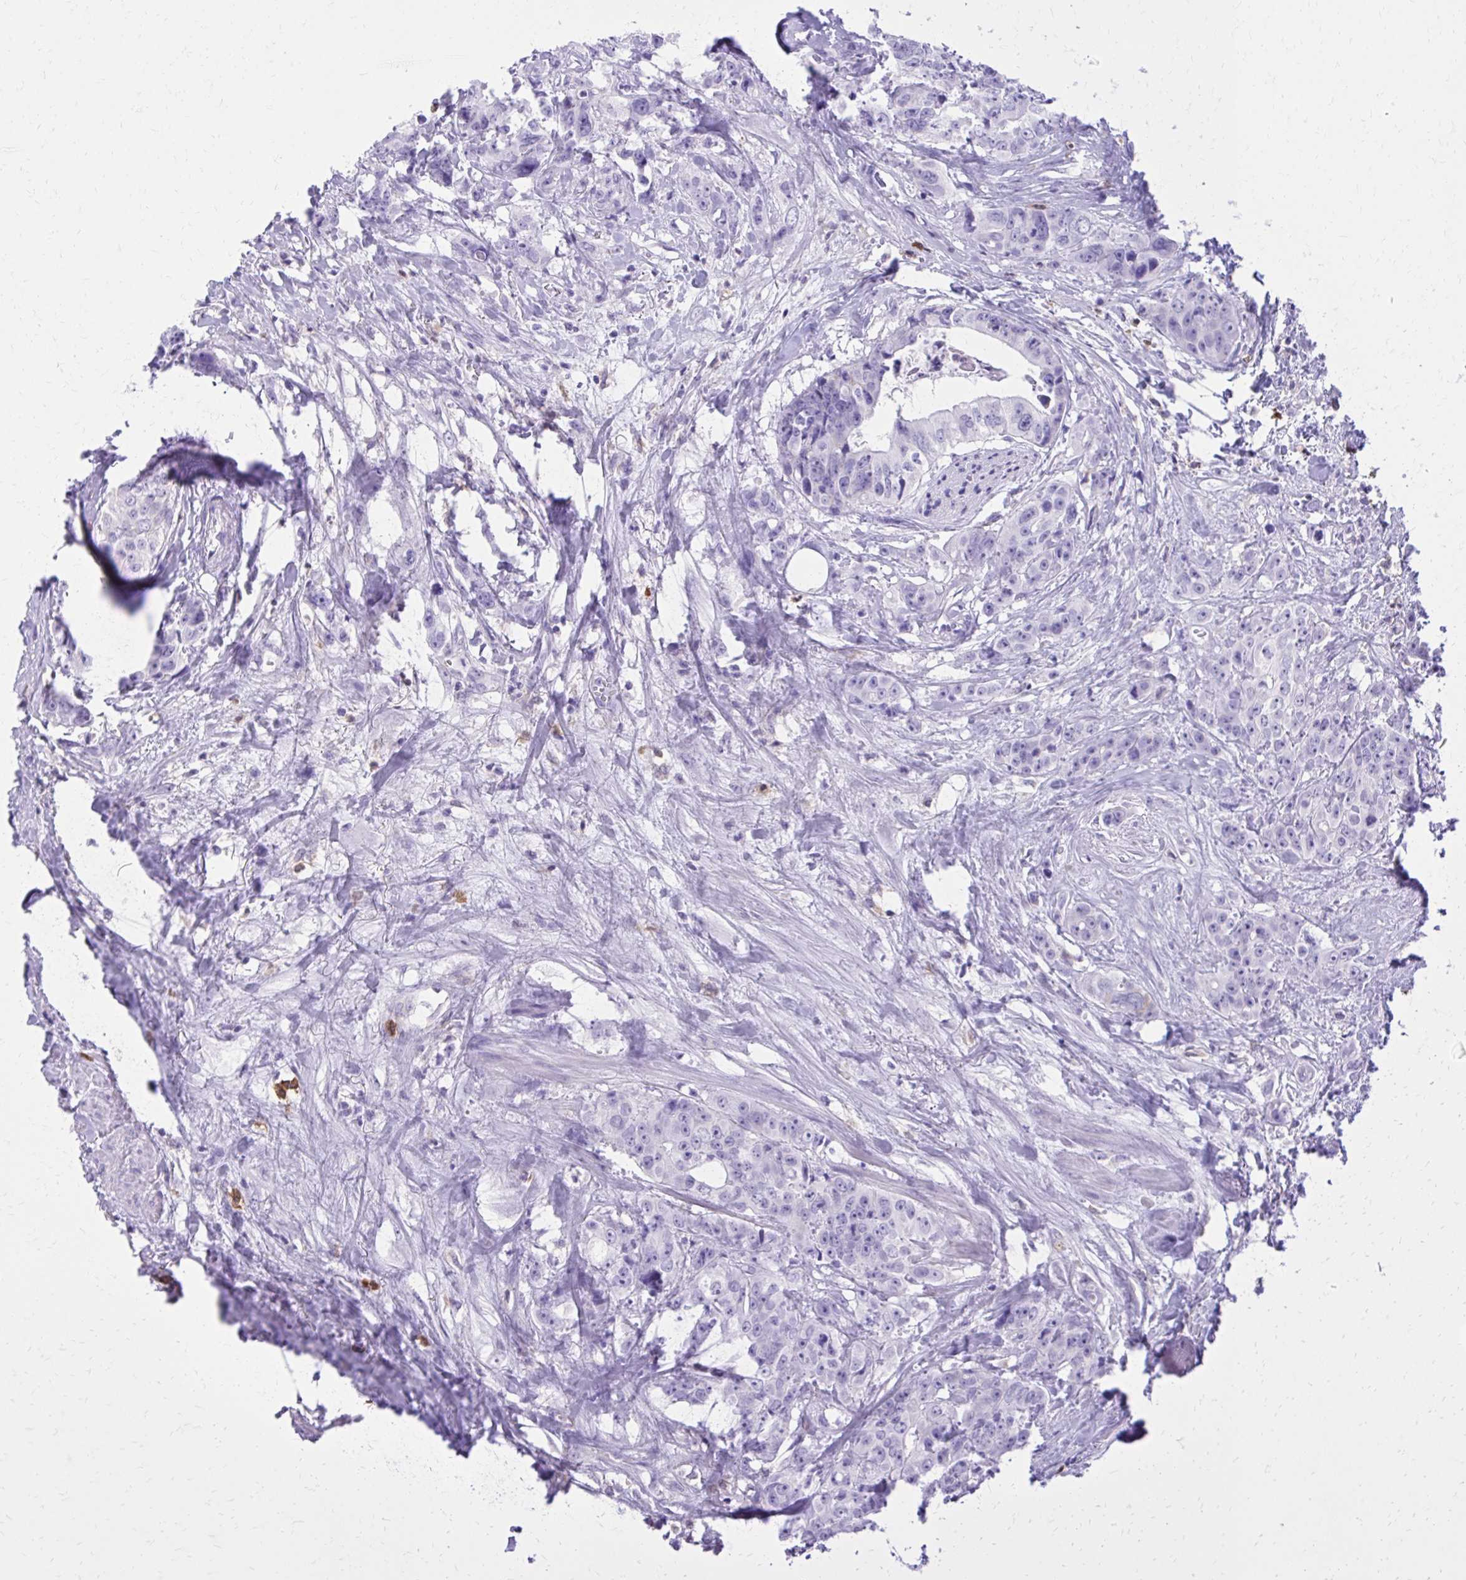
{"staining": {"intensity": "negative", "quantity": "none", "location": "none"}, "tissue": "colorectal cancer", "cell_type": "Tumor cells", "image_type": "cancer", "snomed": [{"axis": "morphology", "description": "Adenocarcinoma, NOS"}, {"axis": "topography", "description": "Rectum"}], "caption": "Immunohistochemistry photomicrograph of colorectal adenocarcinoma stained for a protein (brown), which demonstrates no positivity in tumor cells.", "gene": "CAT", "patient": {"sex": "female", "age": 62}}